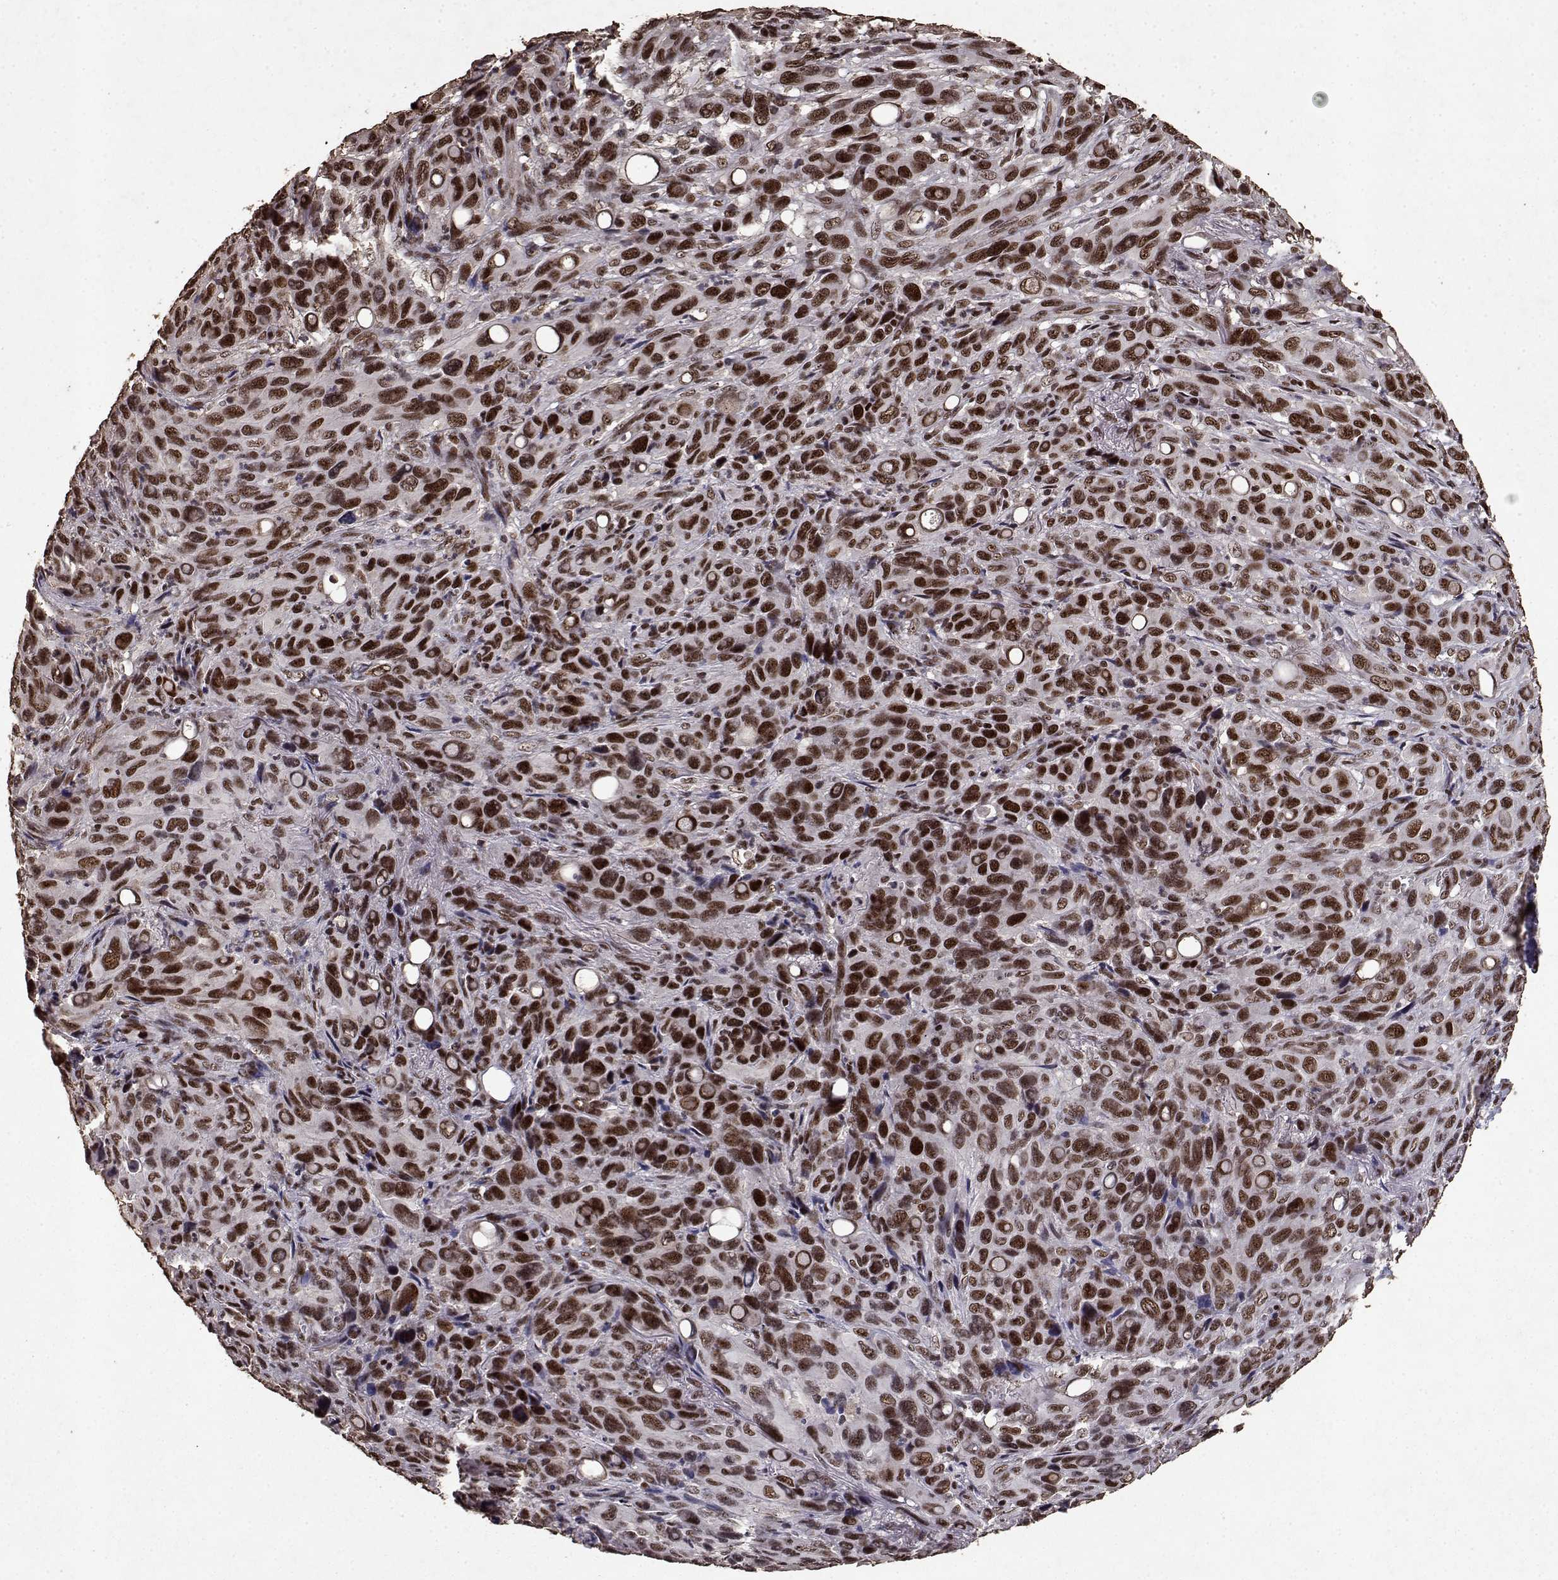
{"staining": {"intensity": "strong", "quantity": ">75%", "location": "nuclear"}, "tissue": "melanoma", "cell_type": "Tumor cells", "image_type": "cancer", "snomed": [{"axis": "morphology", "description": "Malignant melanoma, Metastatic site"}, {"axis": "topography", "description": "Lung"}], "caption": "Immunohistochemistry (DAB) staining of human malignant melanoma (metastatic site) displays strong nuclear protein expression in about >75% of tumor cells.", "gene": "TOE1", "patient": {"sex": "male", "age": 48}}